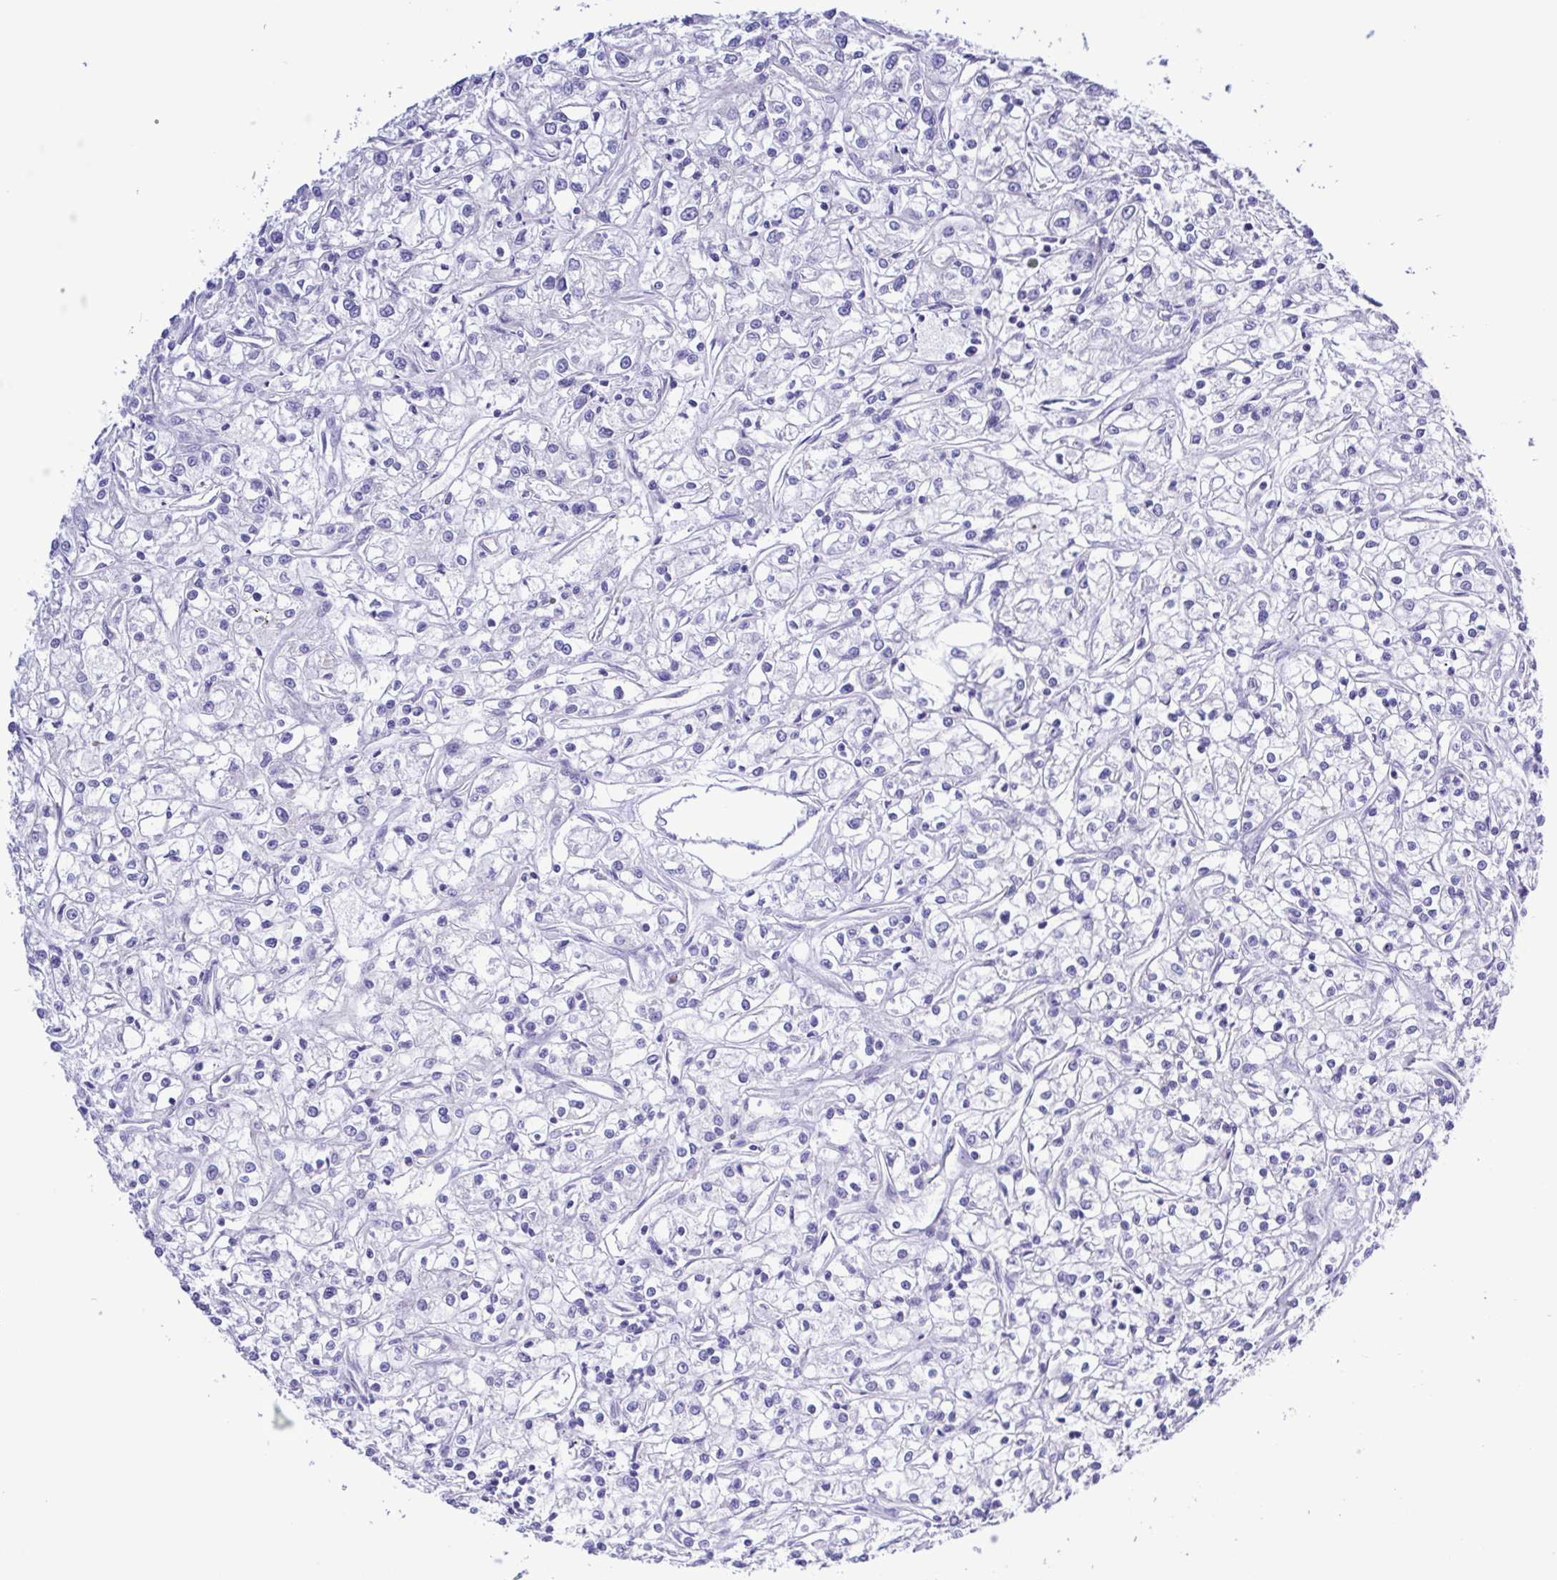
{"staining": {"intensity": "negative", "quantity": "none", "location": "none"}, "tissue": "renal cancer", "cell_type": "Tumor cells", "image_type": "cancer", "snomed": [{"axis": "morphology", "description": "Adenocarcinoma, NOS"}, {"axis": "topography", "description": "Kidney"}], "caption": "High magnification brightfield microscopy of renal cancer stained with DAB (brown) and counterstained with hematoxylin (blue): tumor cells show no significant positivity.", "gene": "GABBR2", "patient": {"sex": "female", "age": 59}}